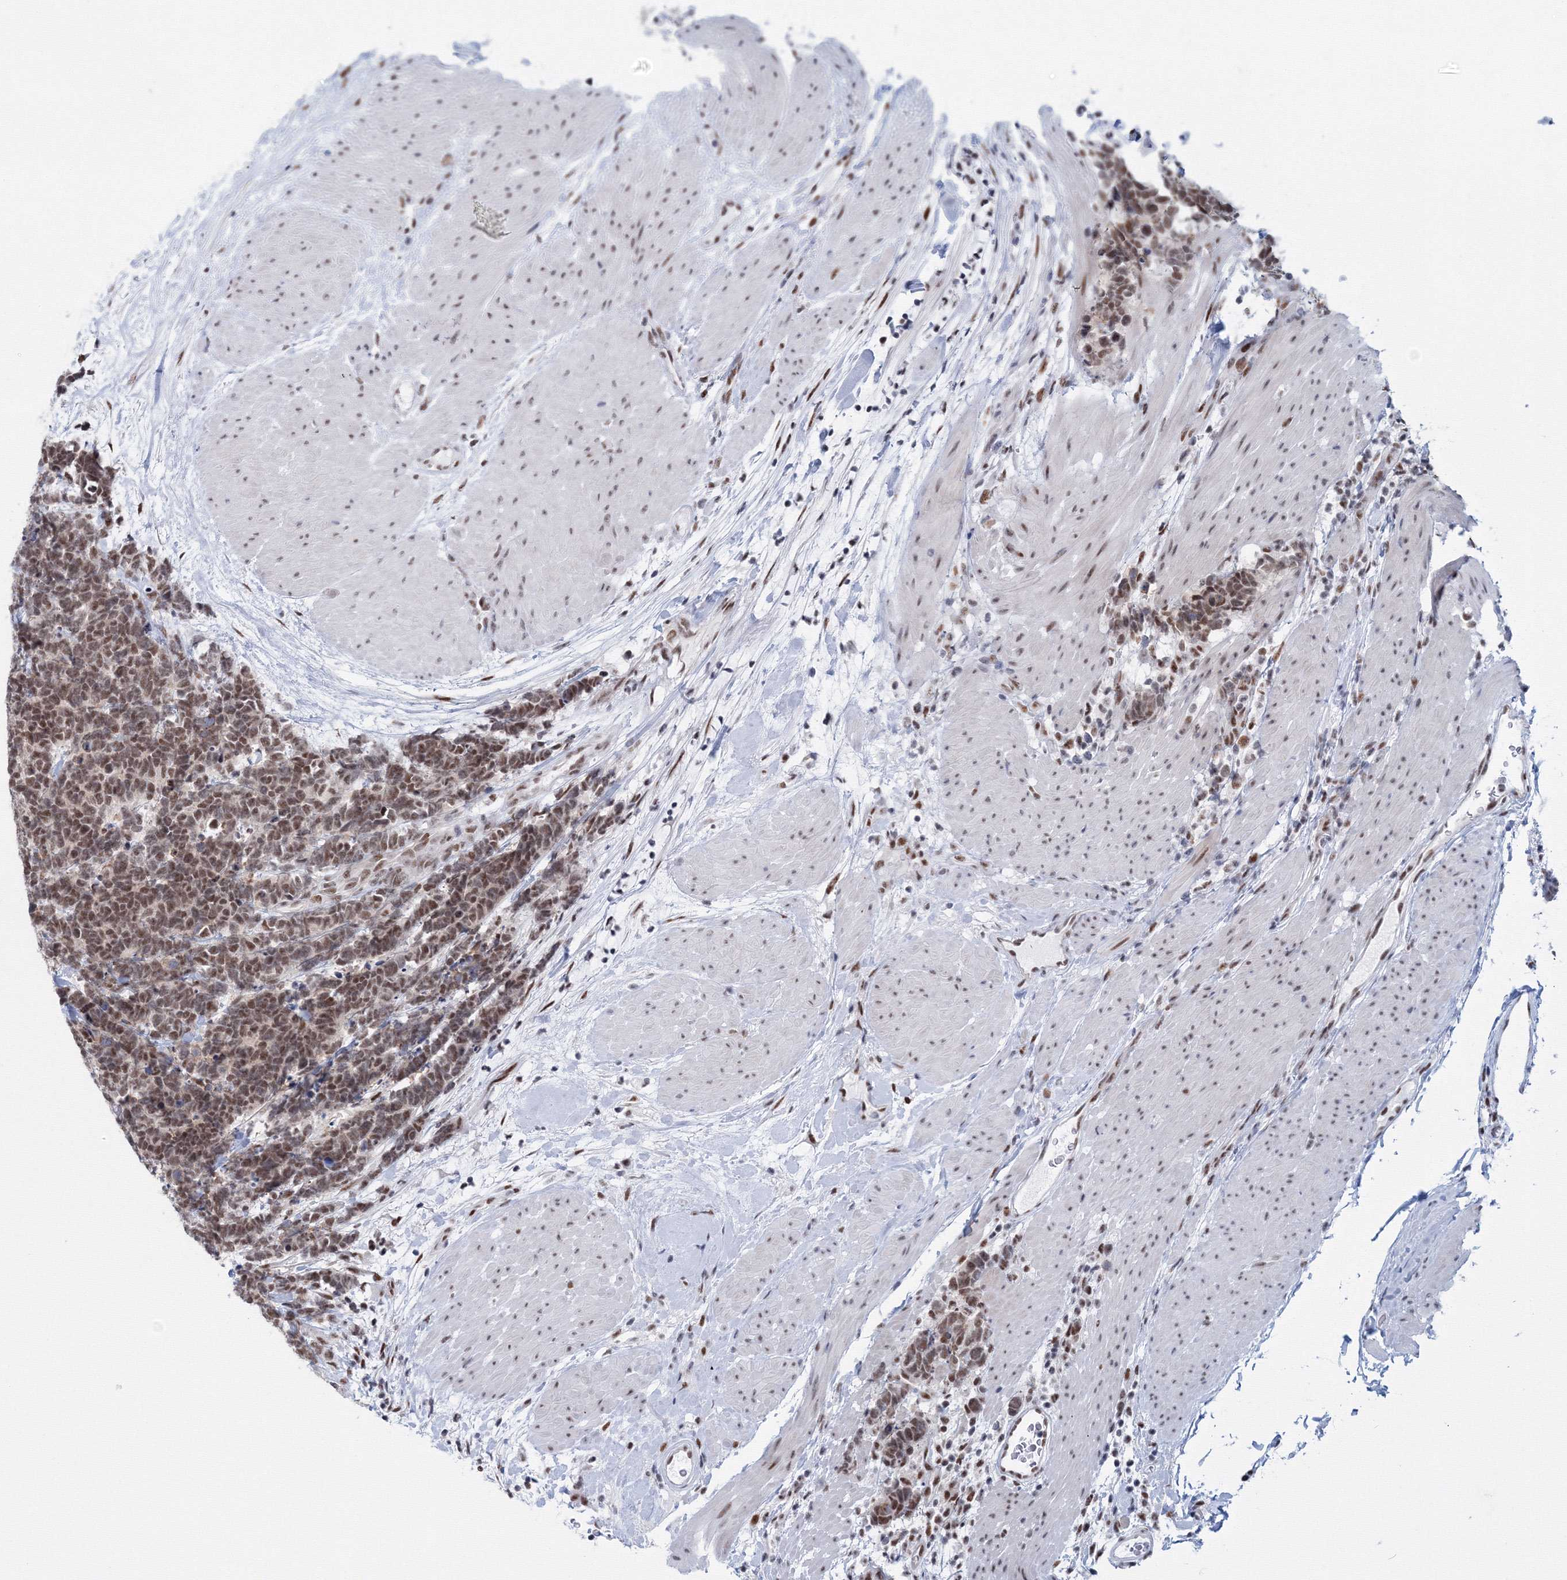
{"staining": {"intensity": "moderate", "quantity": ">75%", "location": "nuclear"}, "tissue": "carcinoid", "cell_type": "Tumor cells", "image_type": "cancer", "snomed": [{"axis": "morphology", "description": "Carcinoma, NOS"}, {"axis": "morphology", "description": "Carcinoid, malignant, NOS"}, {"axis": "topography", "description": "Urinary bladder"}], "caption": "A brown stain shows moderate nuclear expression of a protein in carcinoid tumor cells.", "gene": "SF3B6", "patient": {"sex": "male", "age": 57}}